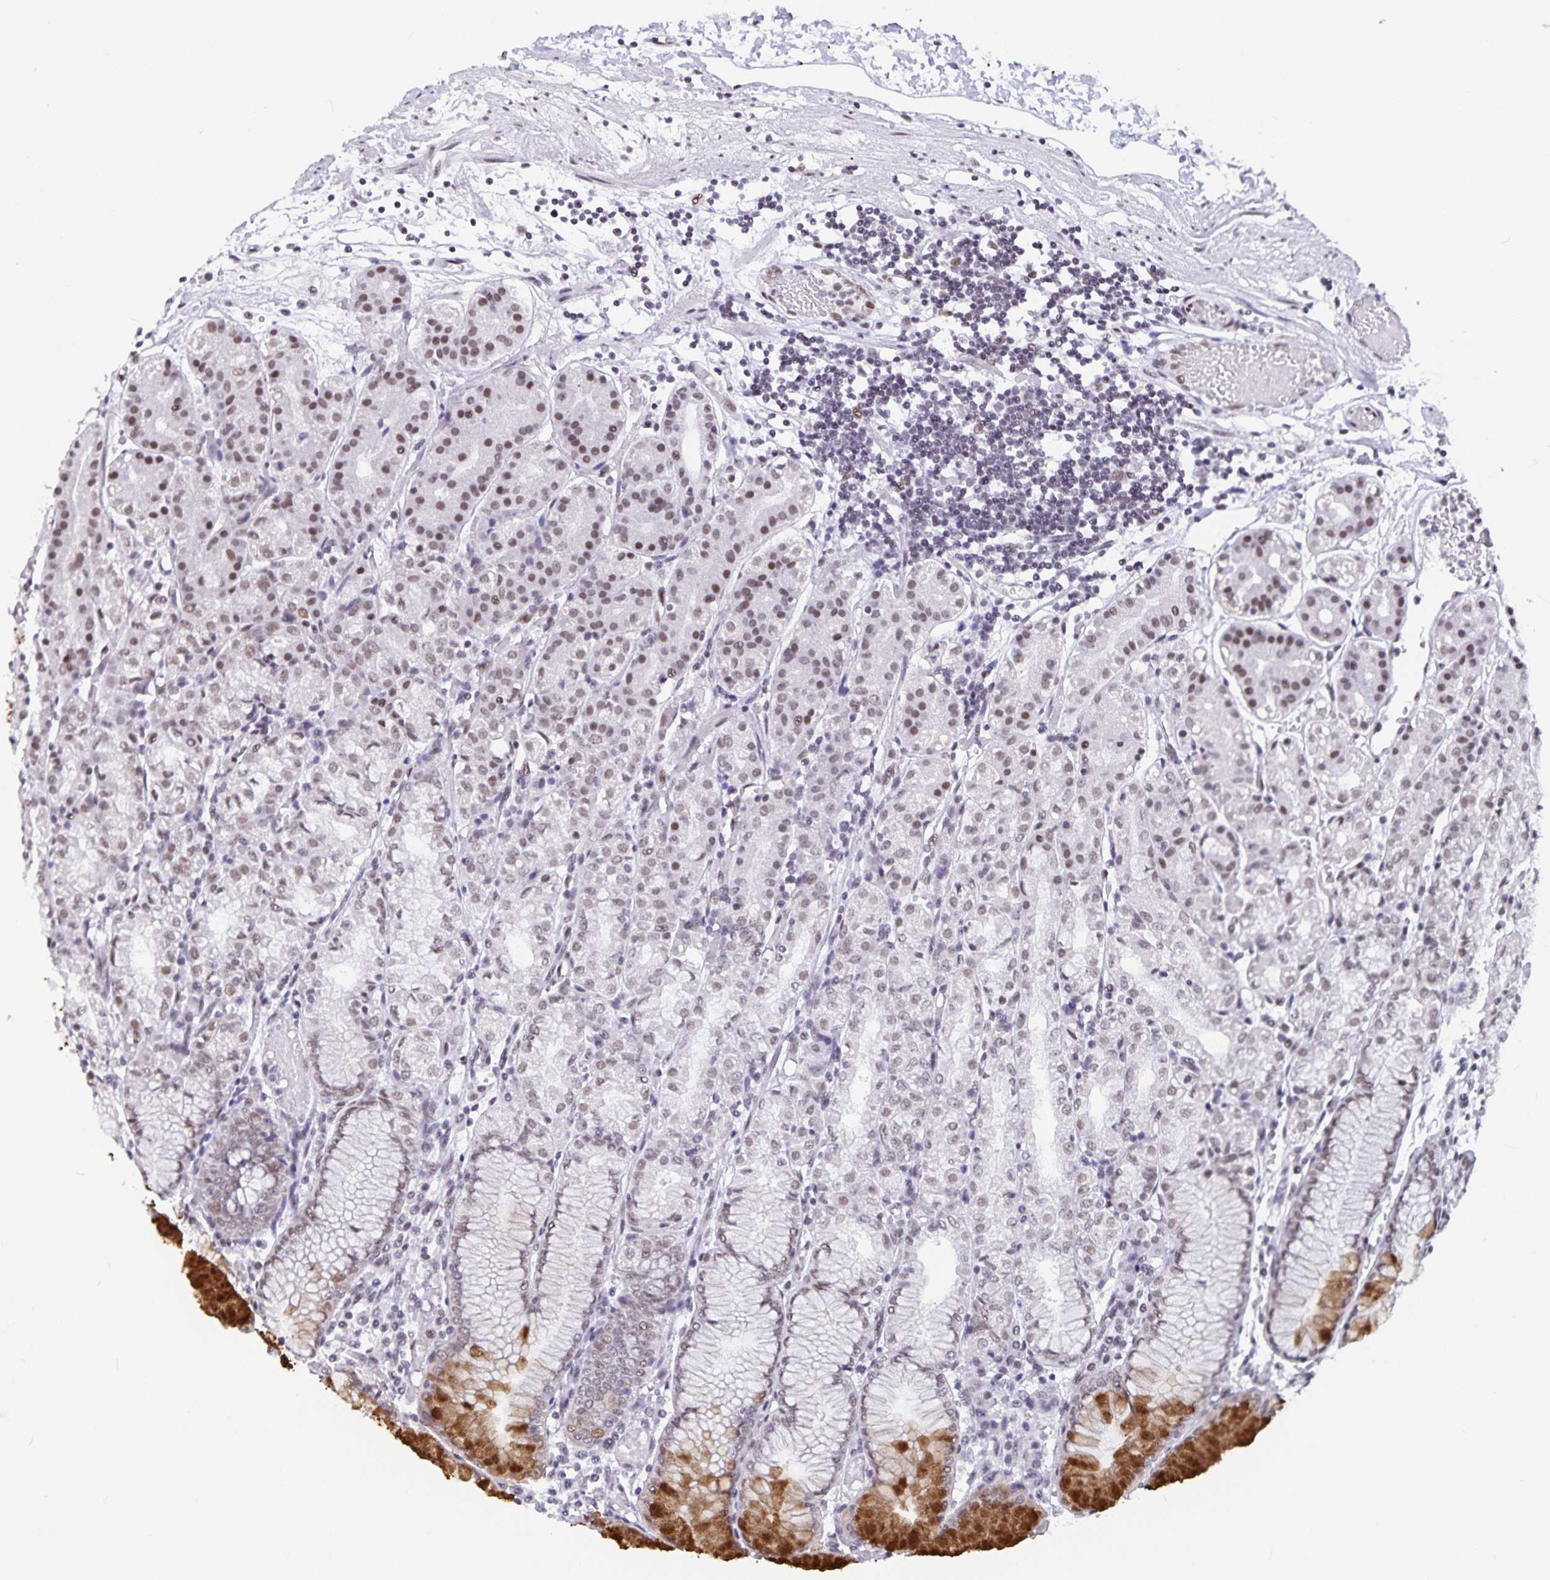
{"staining": {"intensity": "moderate", "quantity": "25%-75%", "location": "cytoplasmic/membranous,nuclear"}, "tissue": "stomach", "cell_type": "Glandular cells", "image_type": "normal", "snomed": [{"axis": "morphology", "description": "Normal tissue, NOS"}, {"axis": "topography", "description": "Stomach"}], "caption": "Moderate cytoplasmic/membranous,nuclear expression for a protein is identified in approximately 25%-75% of glandular cells of unremarkable stomach using IHC.", "gene": "PBX2", "patient": {"sex": "female", "age": 57}}